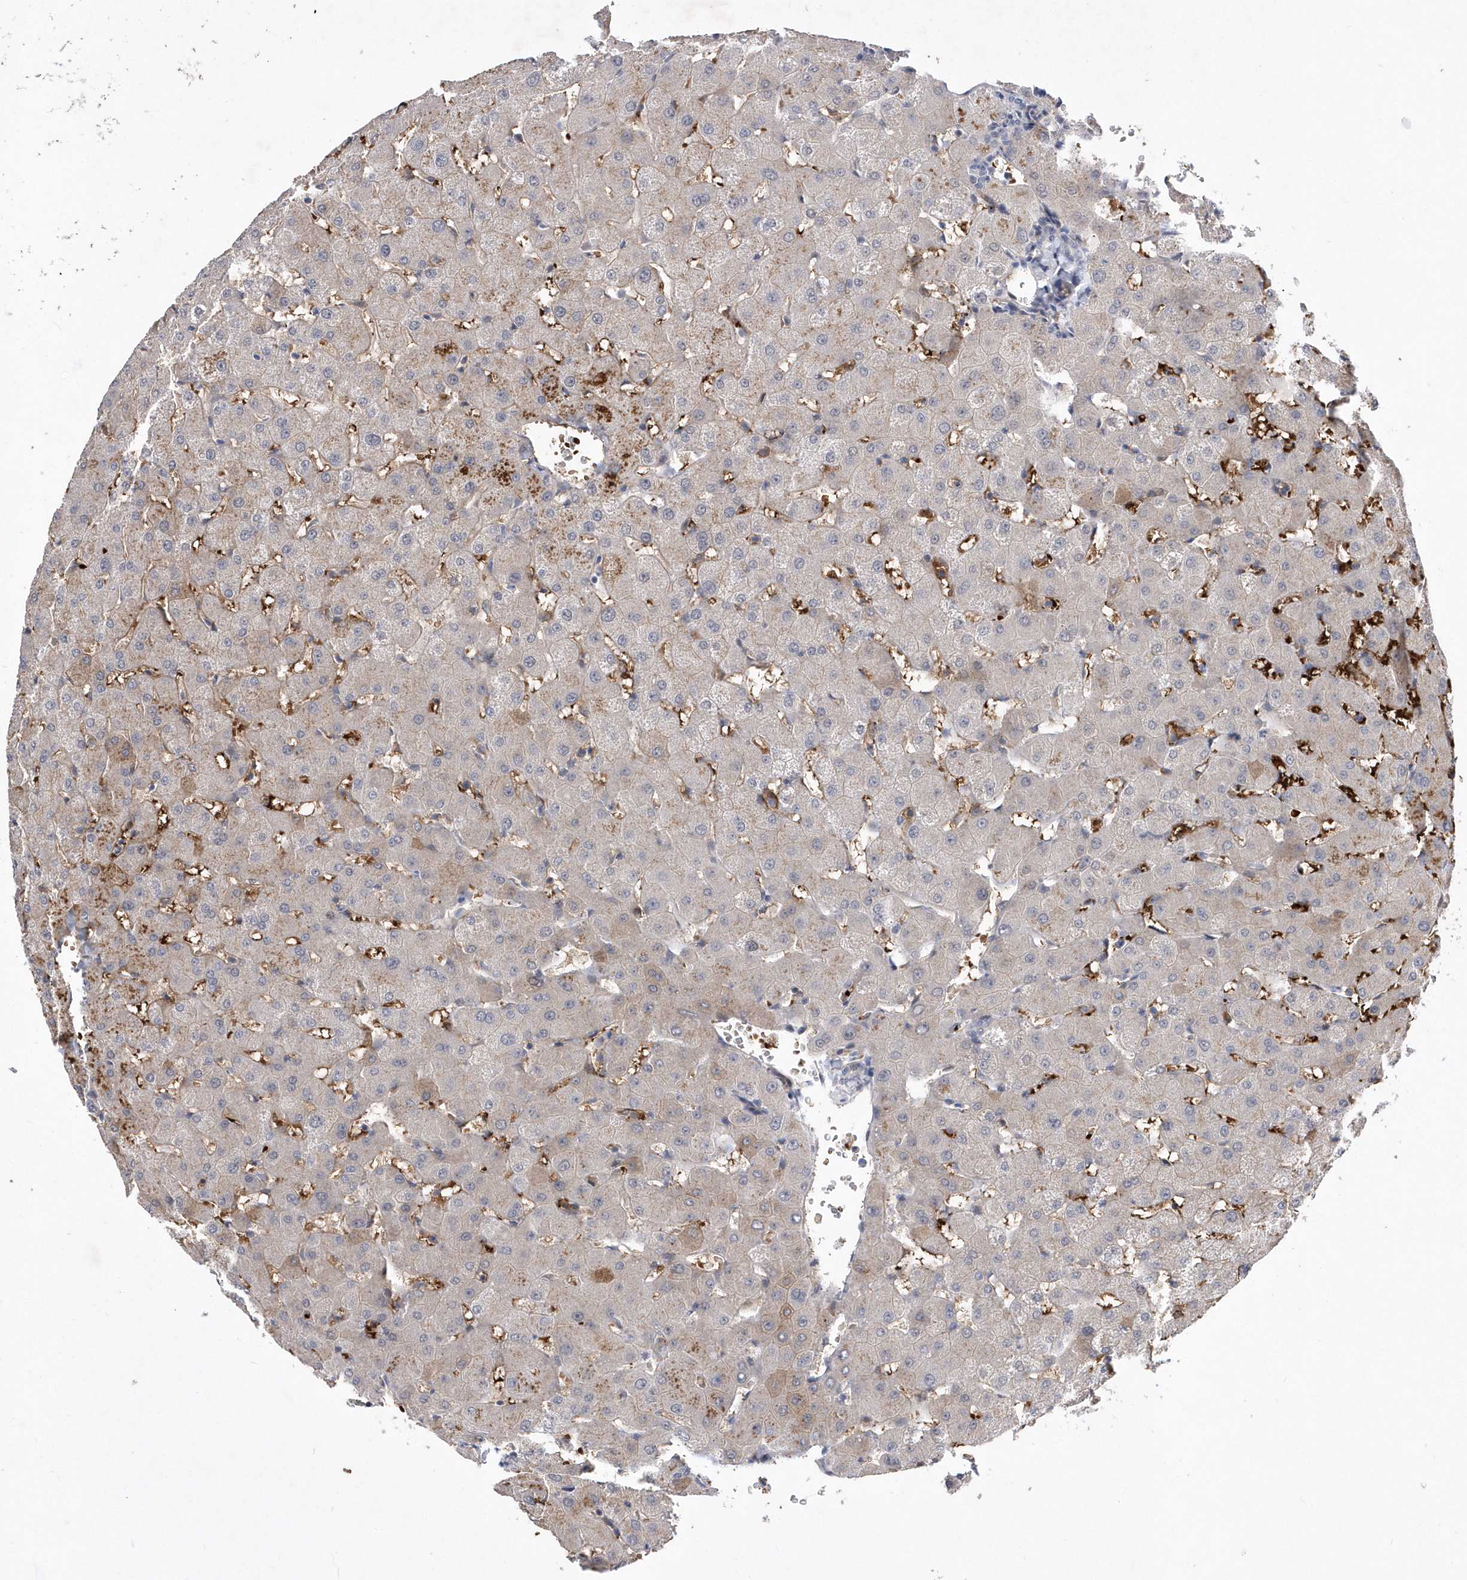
{"staining": {"intensity": "negative", "quantity": "none", "location": "none"}, "tissue": "liver", "cell_type": "Cholangiocytes", "image_type": "normal", "snomed": [{"axis": "morphology", "description": "Normal tissue, NOS"}, {"axis": "topography", "description": "Liver"}], "caption": "A high-resolution histopathology image shows immunohistochemistry (IHC) staining of unremarkable liver, which shows no significant staining in cholangiocytes. Nuclei are stained in blue.", "gene": "ZNF875", "patient": {"sex": "female", "age": 63}}